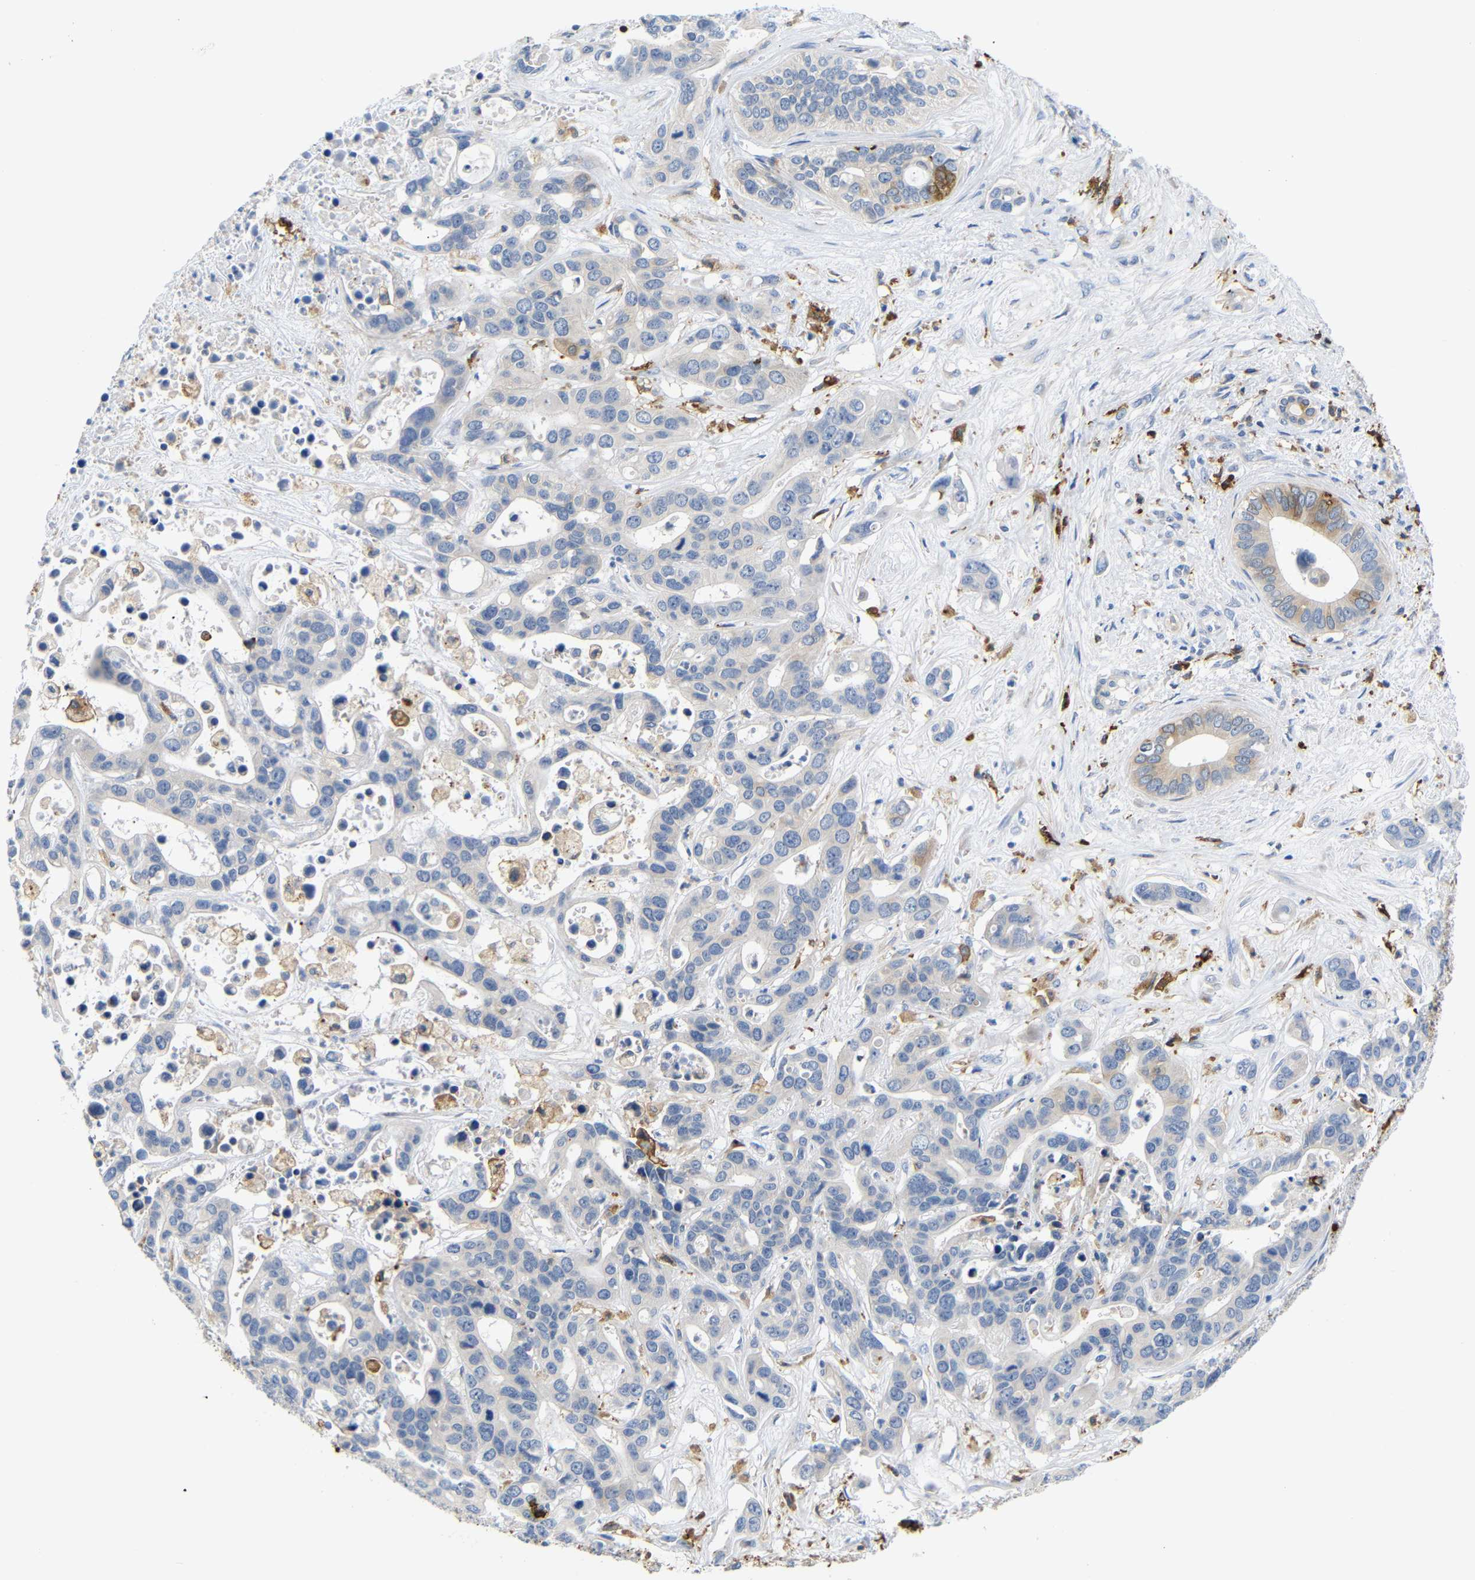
{"staining": {"intensity": "moderate", "quantity": "<25%", "location": "cytoplasmic/membranous"}, "tissue": "liver cancer", "cell_type": "Tumor cells", "image_type": "cancer", "snomed": [{"axis": "morphology", "description": "Cholangiocarcinoma"}, {"axis": "topography", "description": "Liver"}], "caption": "An image of liver cholangiocarcinoma stained for a protein reveals moderate cytoplasmic/membranous brown staining in tumor cells.", "gene": "HLA-DQB1", "patient": {"sex": "female", "age": 65}}